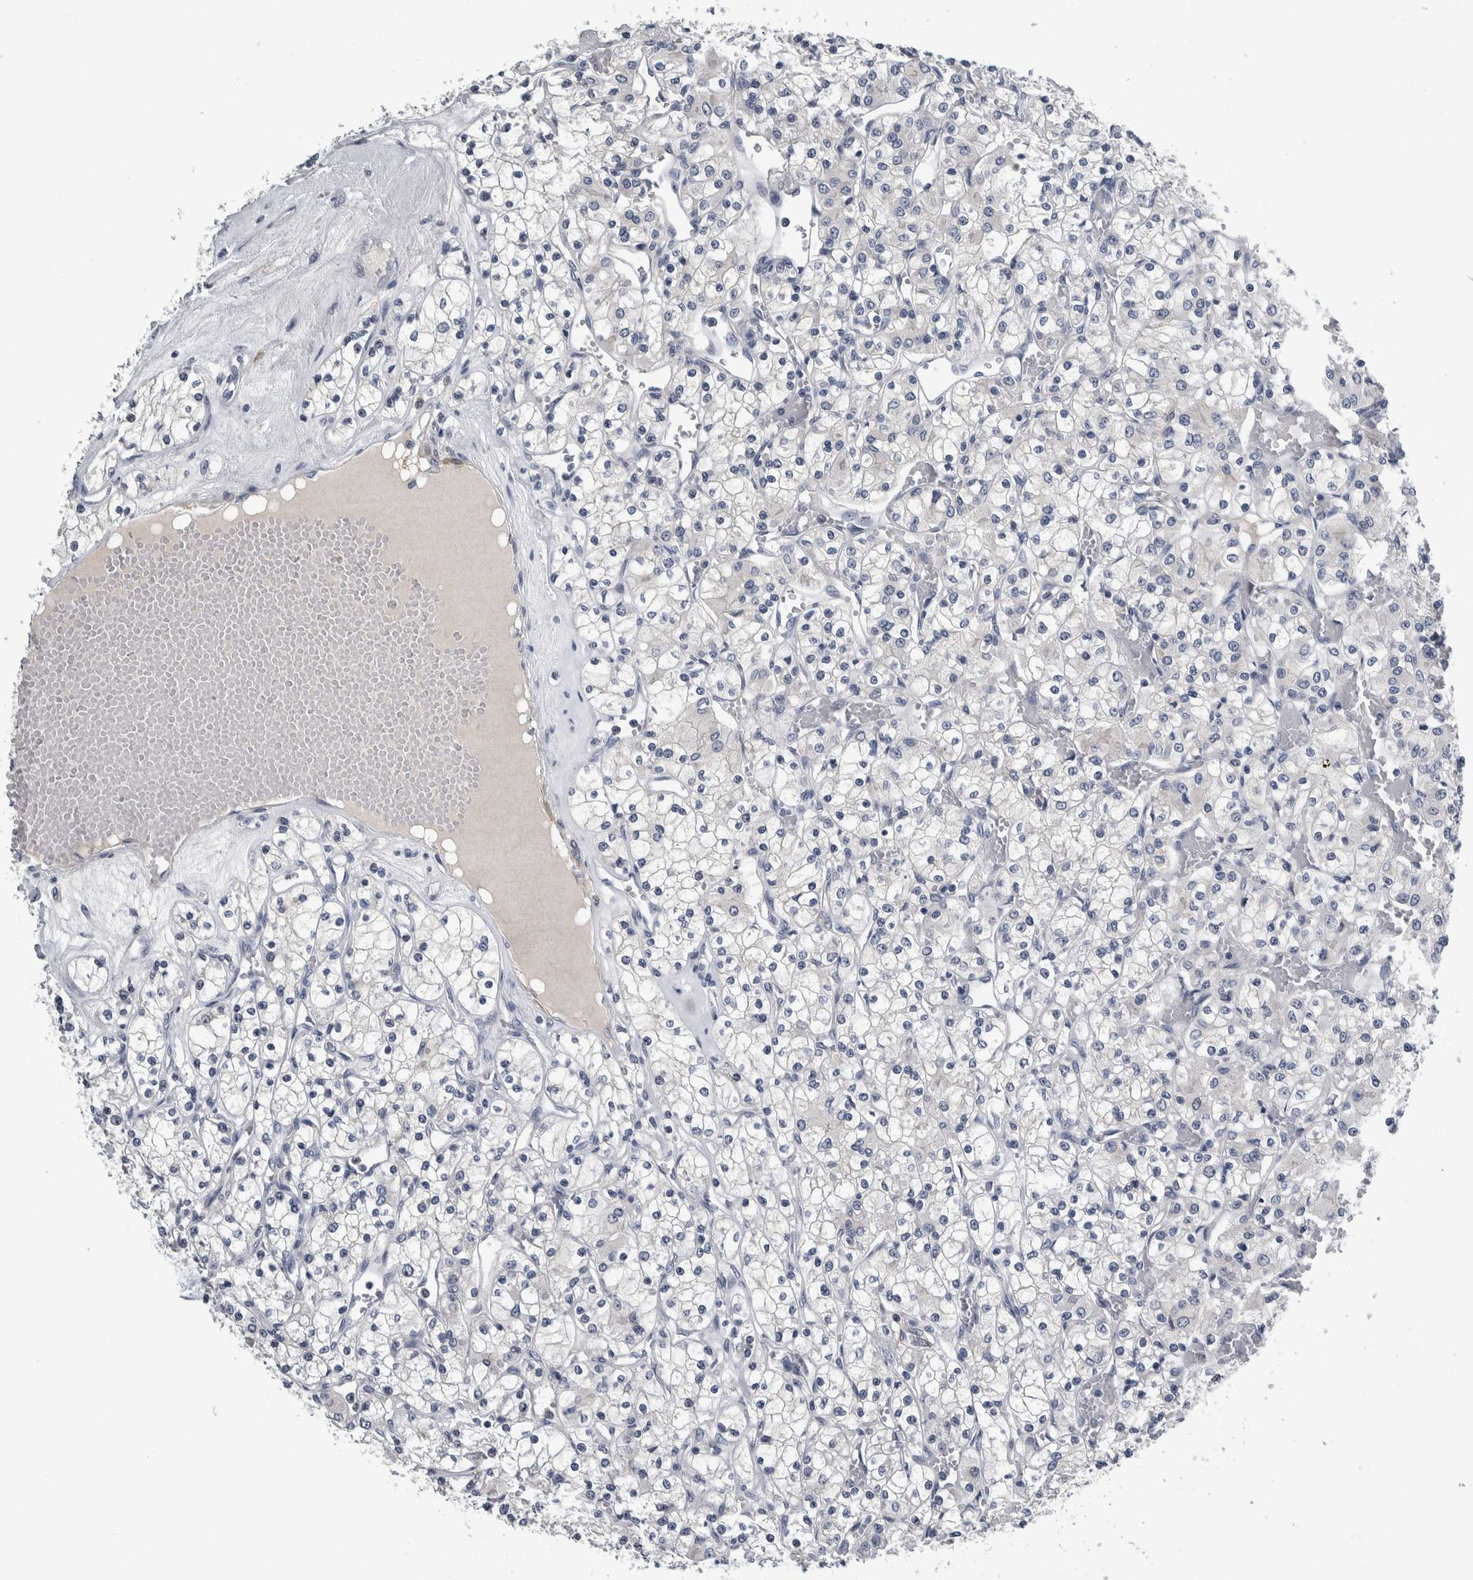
{"staining": {"intensity": "negative", "quantity": "none", "location": "none"}, "tissue": "renal cancer", "cell_type": "Tumor cells", "image_type": "cancer", "snomed": [{"axis": "morphology", "description": "Adenocarcinoma, NOS"}, {"axis": "topography", "description": "Kidney"}], "caption": "Human renal cancer (adenocarcinoma) stained for a protein using IHC displays no staining in tumor cells.", "gene": "COL14A1", "patient": {"sex": "female", "age": 59}}